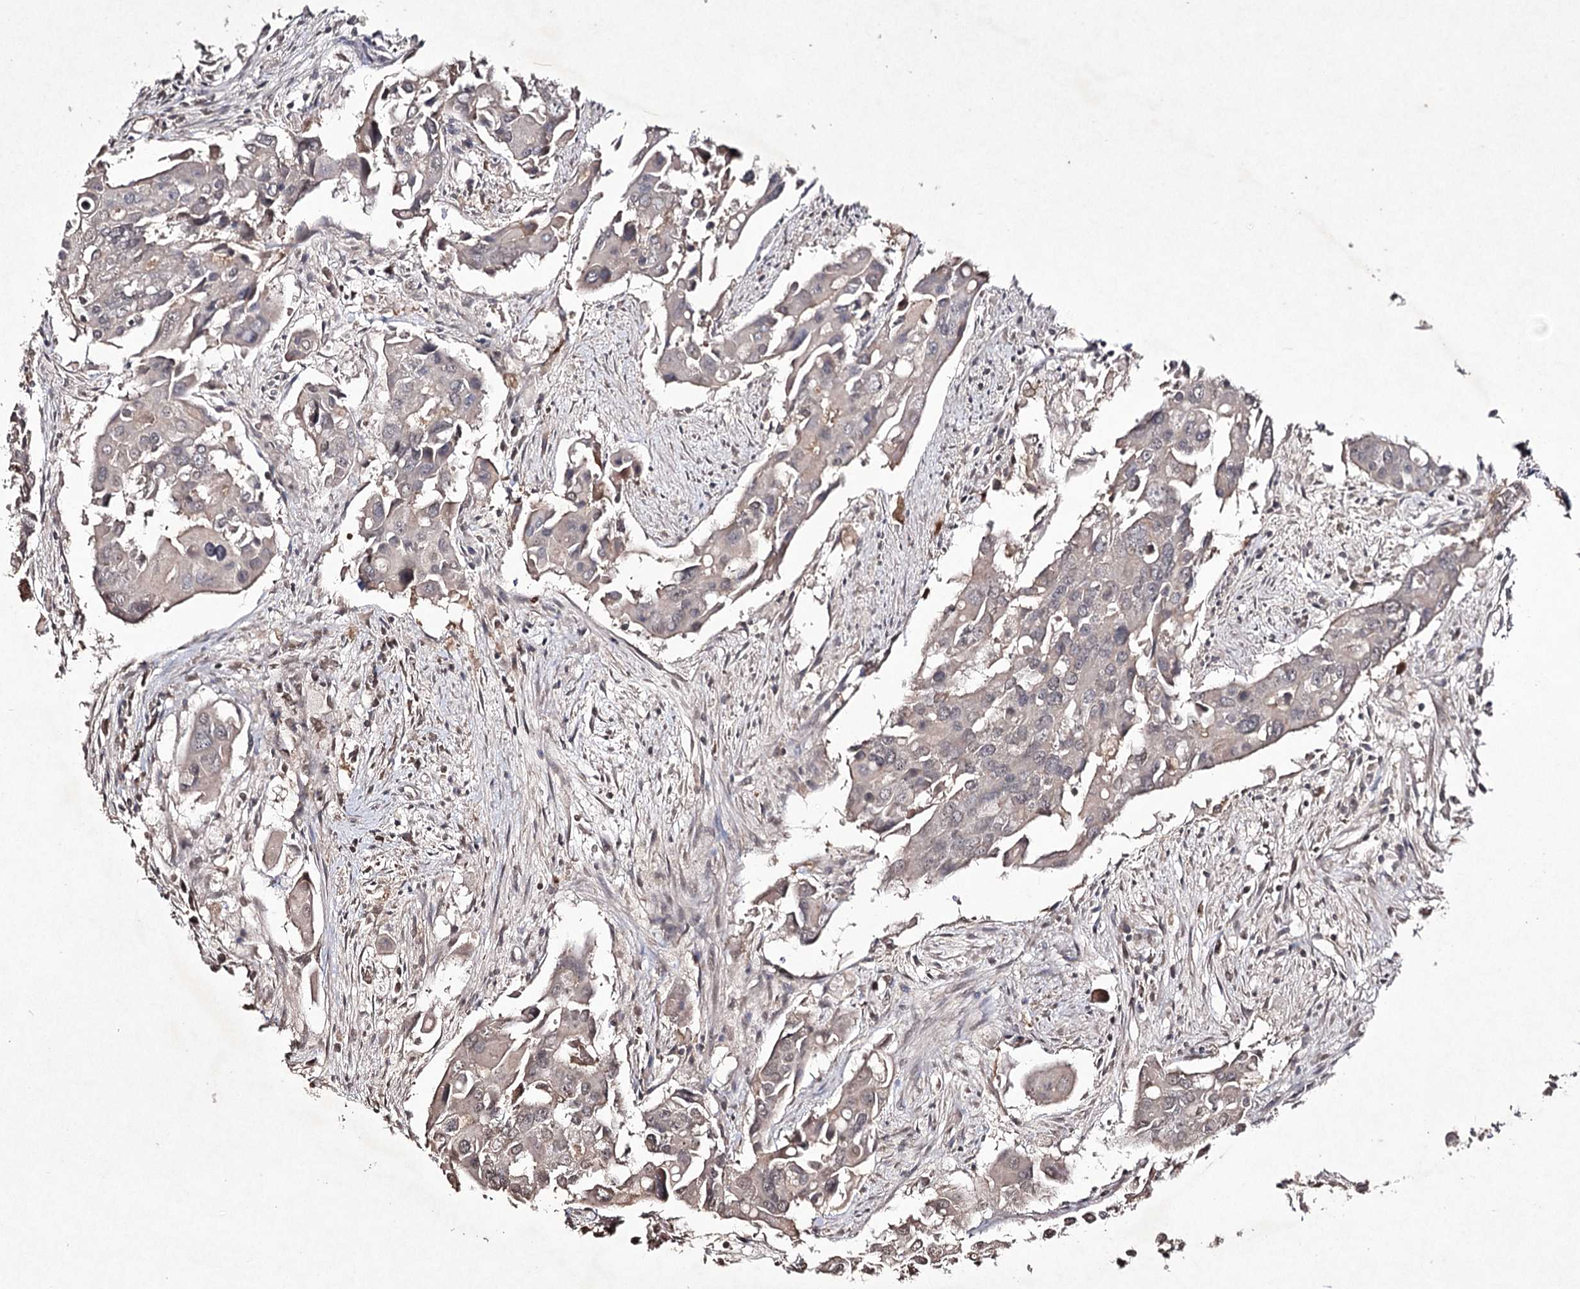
{"staining": {"intensity": "weak", "quantity": "<25%", "location": "cytoplasmic/membranous"}, "tissue": "colorectal cancer", "cell_type": "Tumor cells", "image_type": "cancer", "snomed": [{"axis": "morphology", "description": "Adenocarcinoma, NOS"}, {"axis": "topography", "description": "Colon"}], "caption": "A photomicrograph of colorectal cancer (adenocarcinoma) stained for a protein exhibits no brown staining in tumor cells.", "gene": "SYNGR3", "patient": {"sex": "male", "age": 77}}